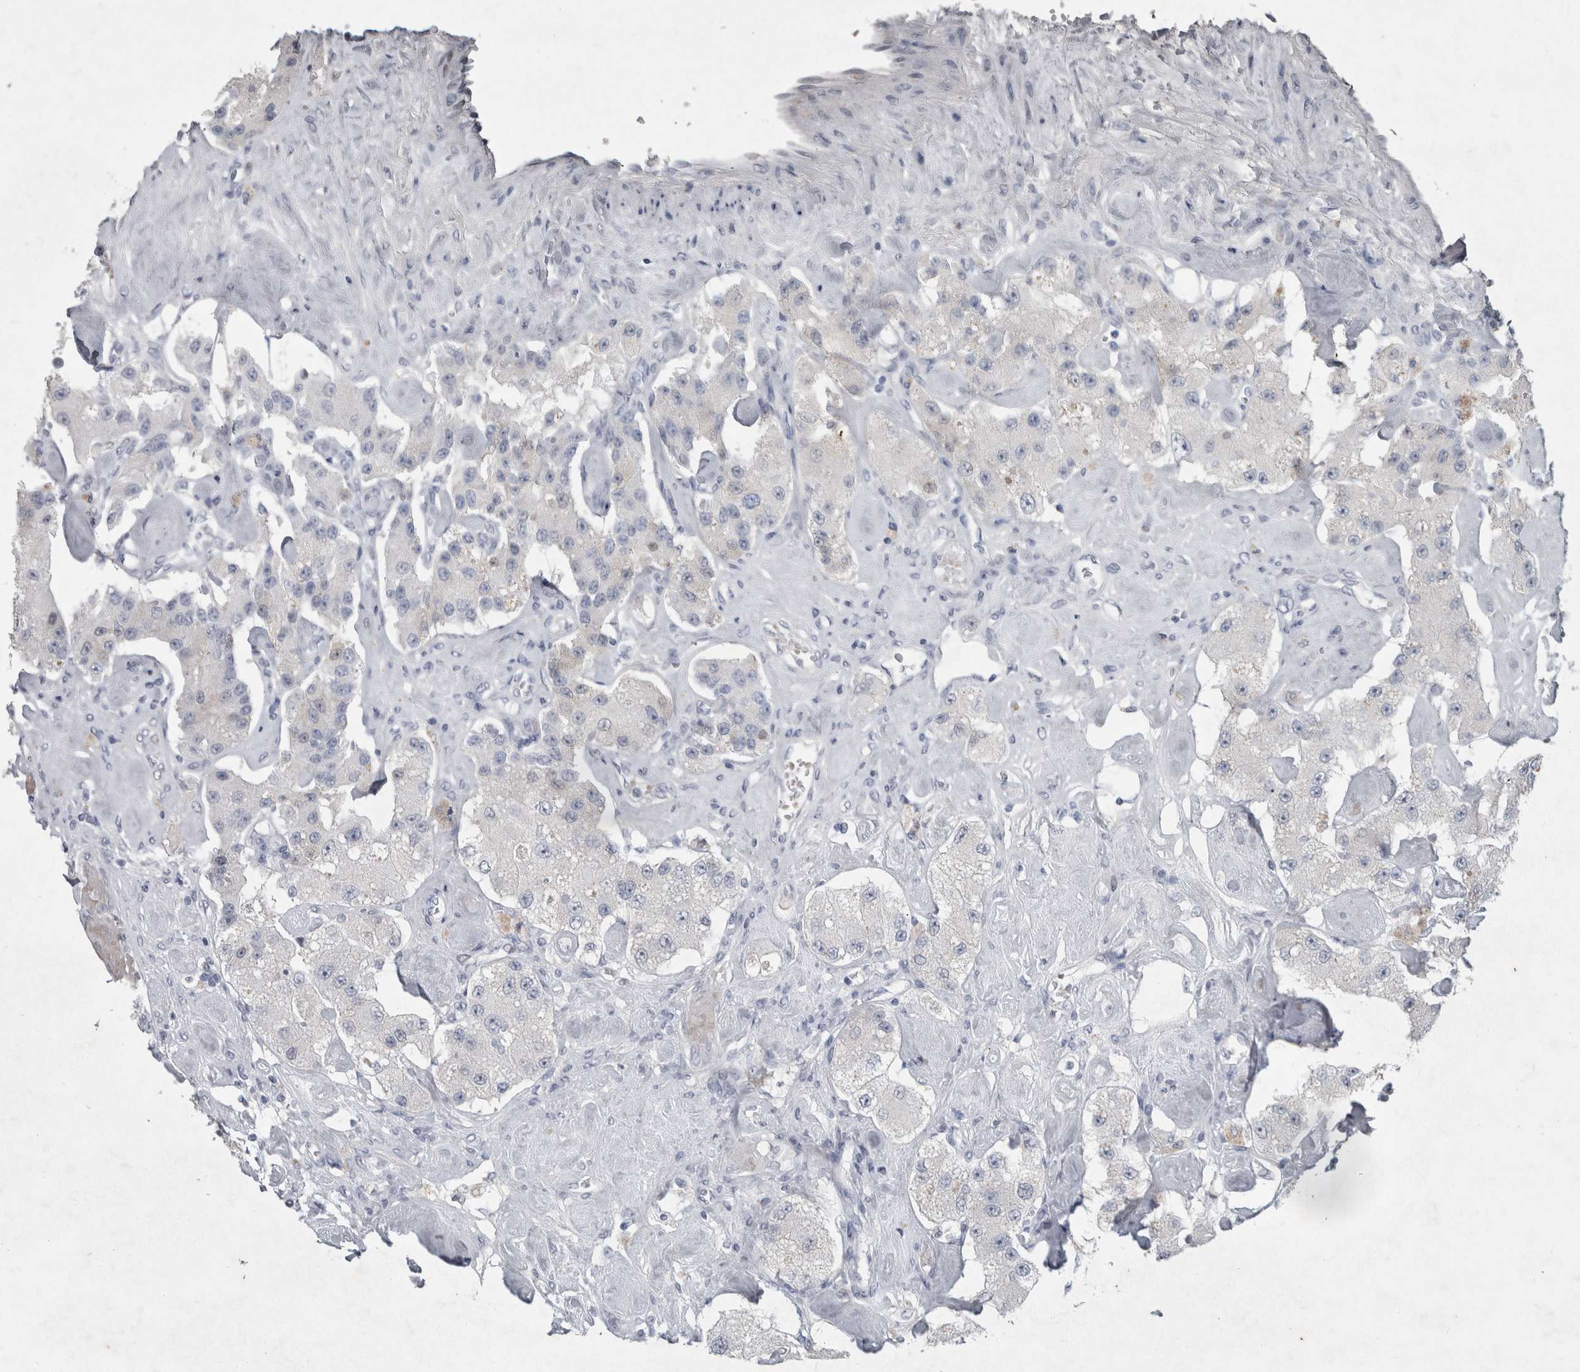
{"staining": {"intensity": "negative", "quantity": "none", "location": "none"}, "tissue": "carcinoid", "cell_type": "Tumor cells", "image_type": "cancer", "snomed": [{"axis": "morphology", "description": "Carcinoid, malignant, NOS"}, {"axis": "topography", "description": "Pancreas"}], "caption": "Malignant carcinoid stained for a protein using immunohistochemistry shows no staining tumor cells.", "gene": "PDX1", "patient": {"sex": "male", "age": 41}}